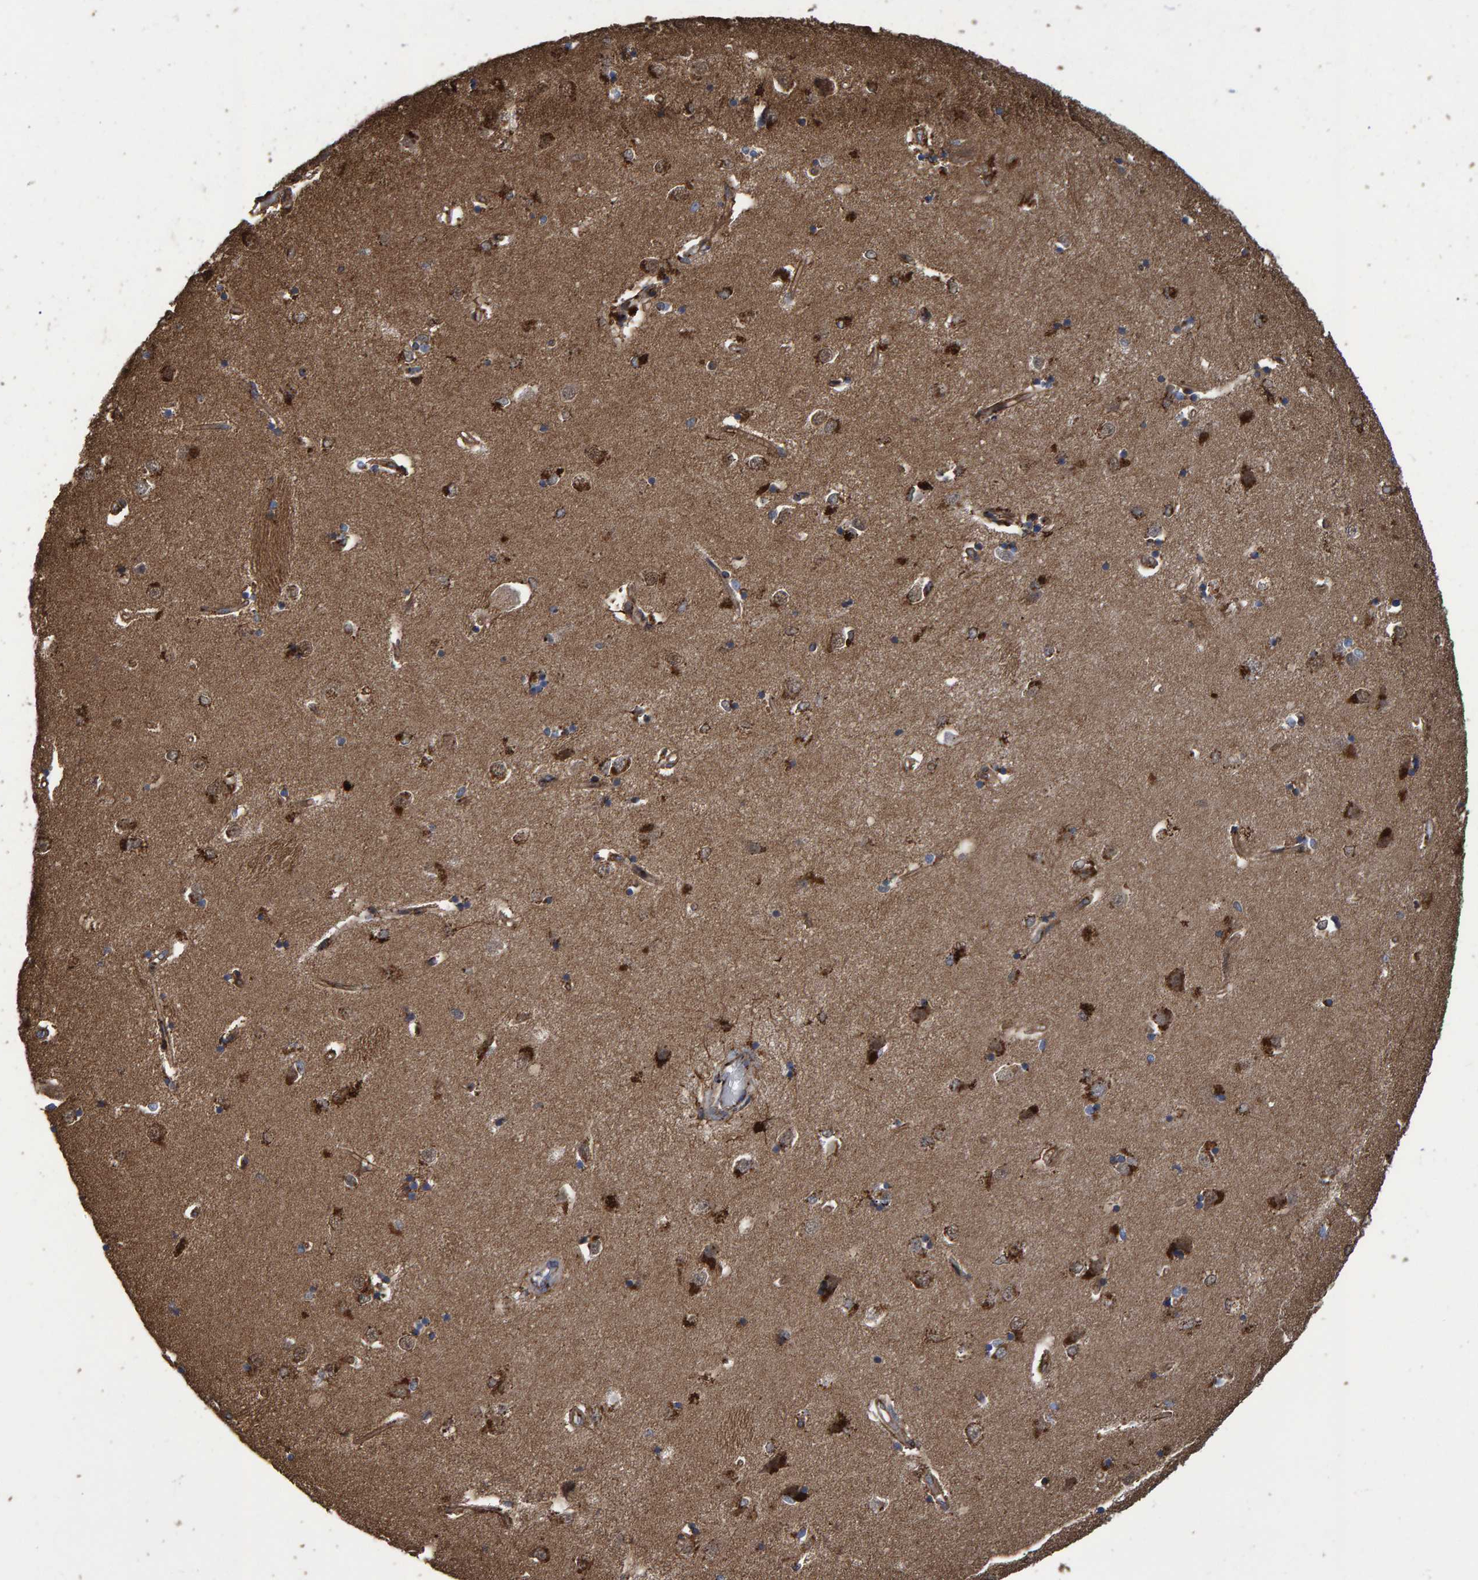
{"staining": {"intensity": "strong", "quantity": "25%-75%", "location": "cytoplasmic/membranous"}, "tissue": "caudate", "cell_type": "Glial cells", "image_type": "normal", "snomed": [{"axis": "morphology", "description": "Normal tissue, NOS"}, {"axis": "topography", "description": "Lateral ventricle wall"}], "caption": "Immunohistochemical staining of benign caudate shows strong cytoplasmic/membranous protein staining in approximately 25%-75% of glial cells. The staining was performed using DAB (3,3'-diaminobenzidine) to visualize the protein expression in brown, while the nuclei were stained in blue with hematoxylin (Magnification: 20x).", "gene": "TRIM68", "patient": {"sex": "male", "age": 45}}